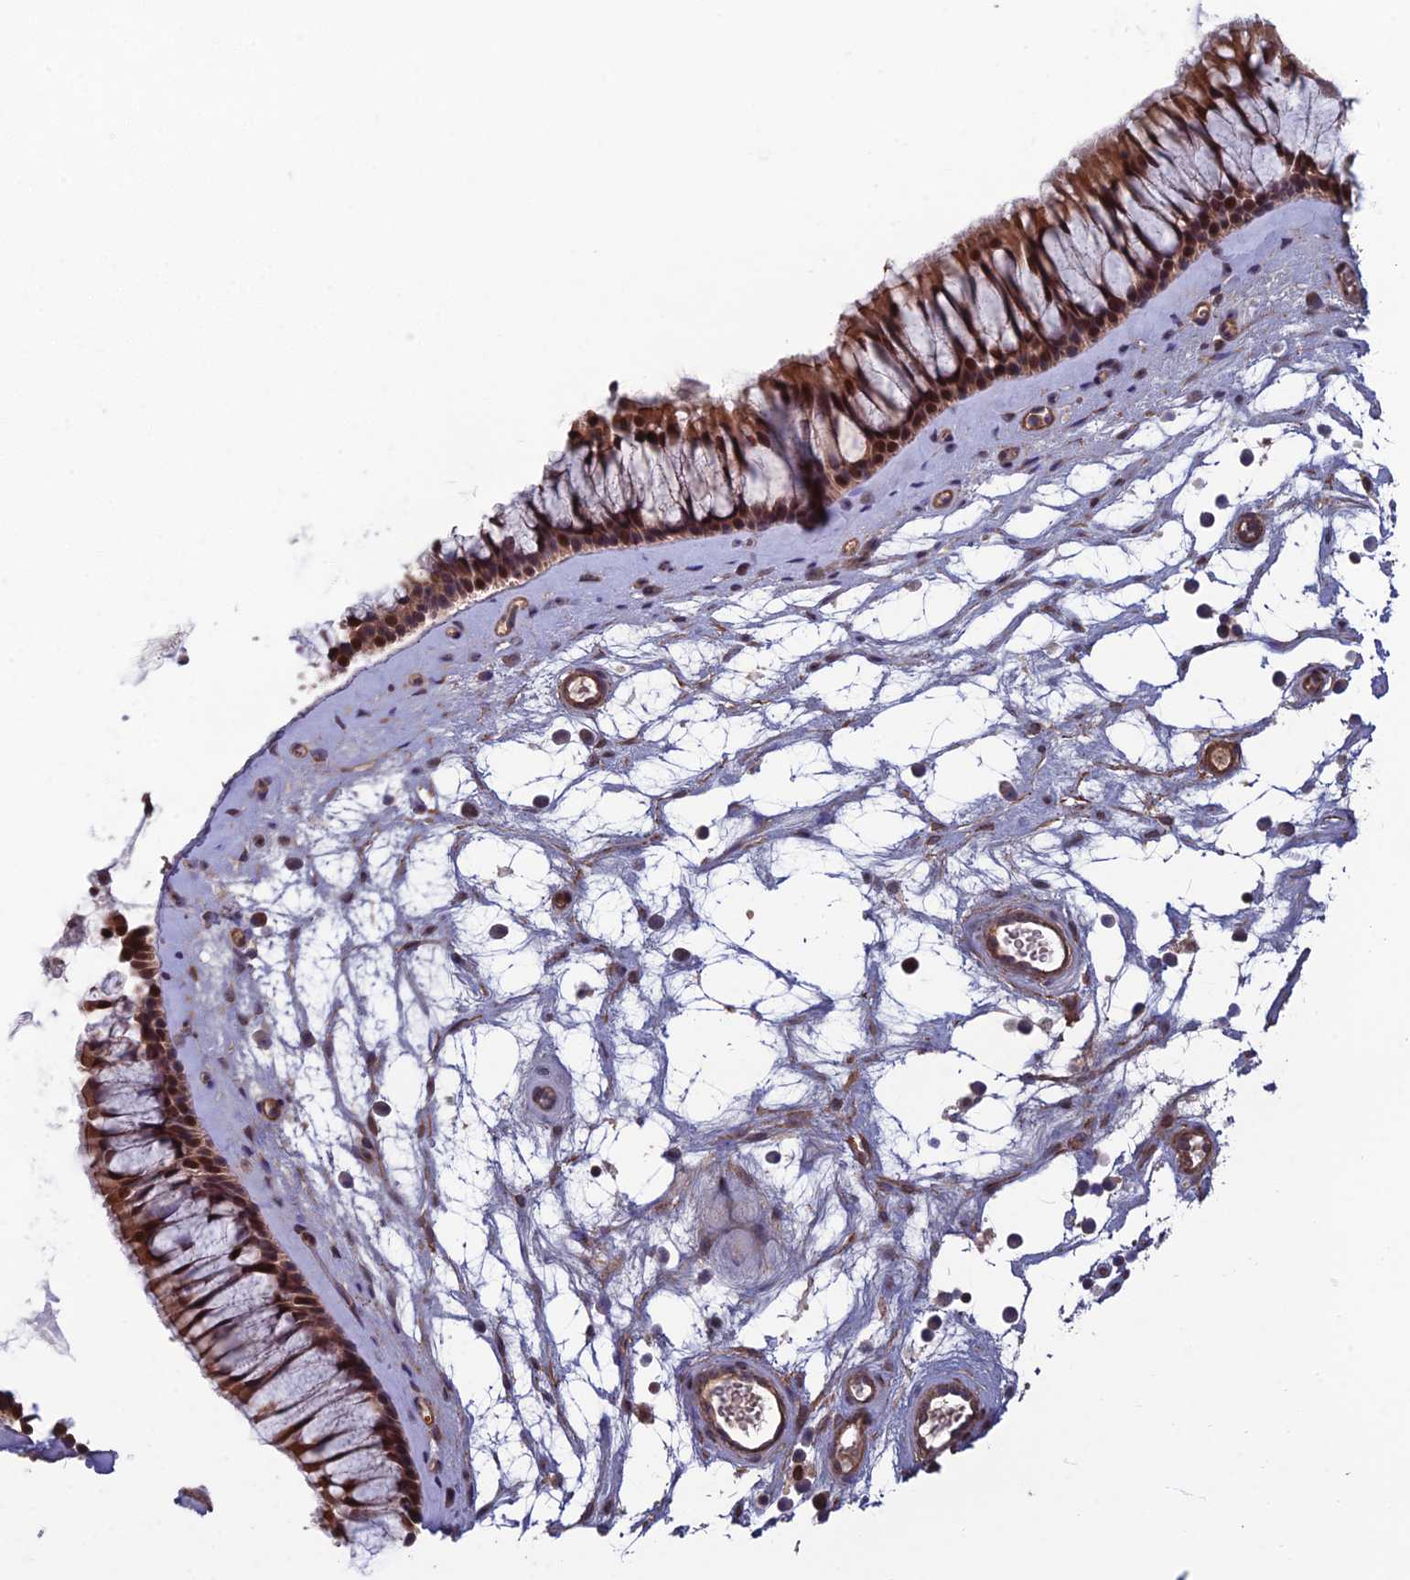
{"staining": {"intensity": "moderate", "quantity": ">75%", "location": "cytoplasmic/membranous,nuclear"}, "tissue": "nasopharynx", "cell_type": "Respiratory epithelial cells", "image_type": "normal", "snomed": [{"axis": "morphology", "description": "Normal tissue, NOS"}, {"axis": "topography", "description": "Nasopharynx"}], "caption": "An image of human nasopharynx stained for a protein reveals moderate cytoplasmic/membranous,nuclear brown staining in respiratory epithelial cells.", "gene": "CCDC183", "patient": {"sex": "male", "age": 64}}